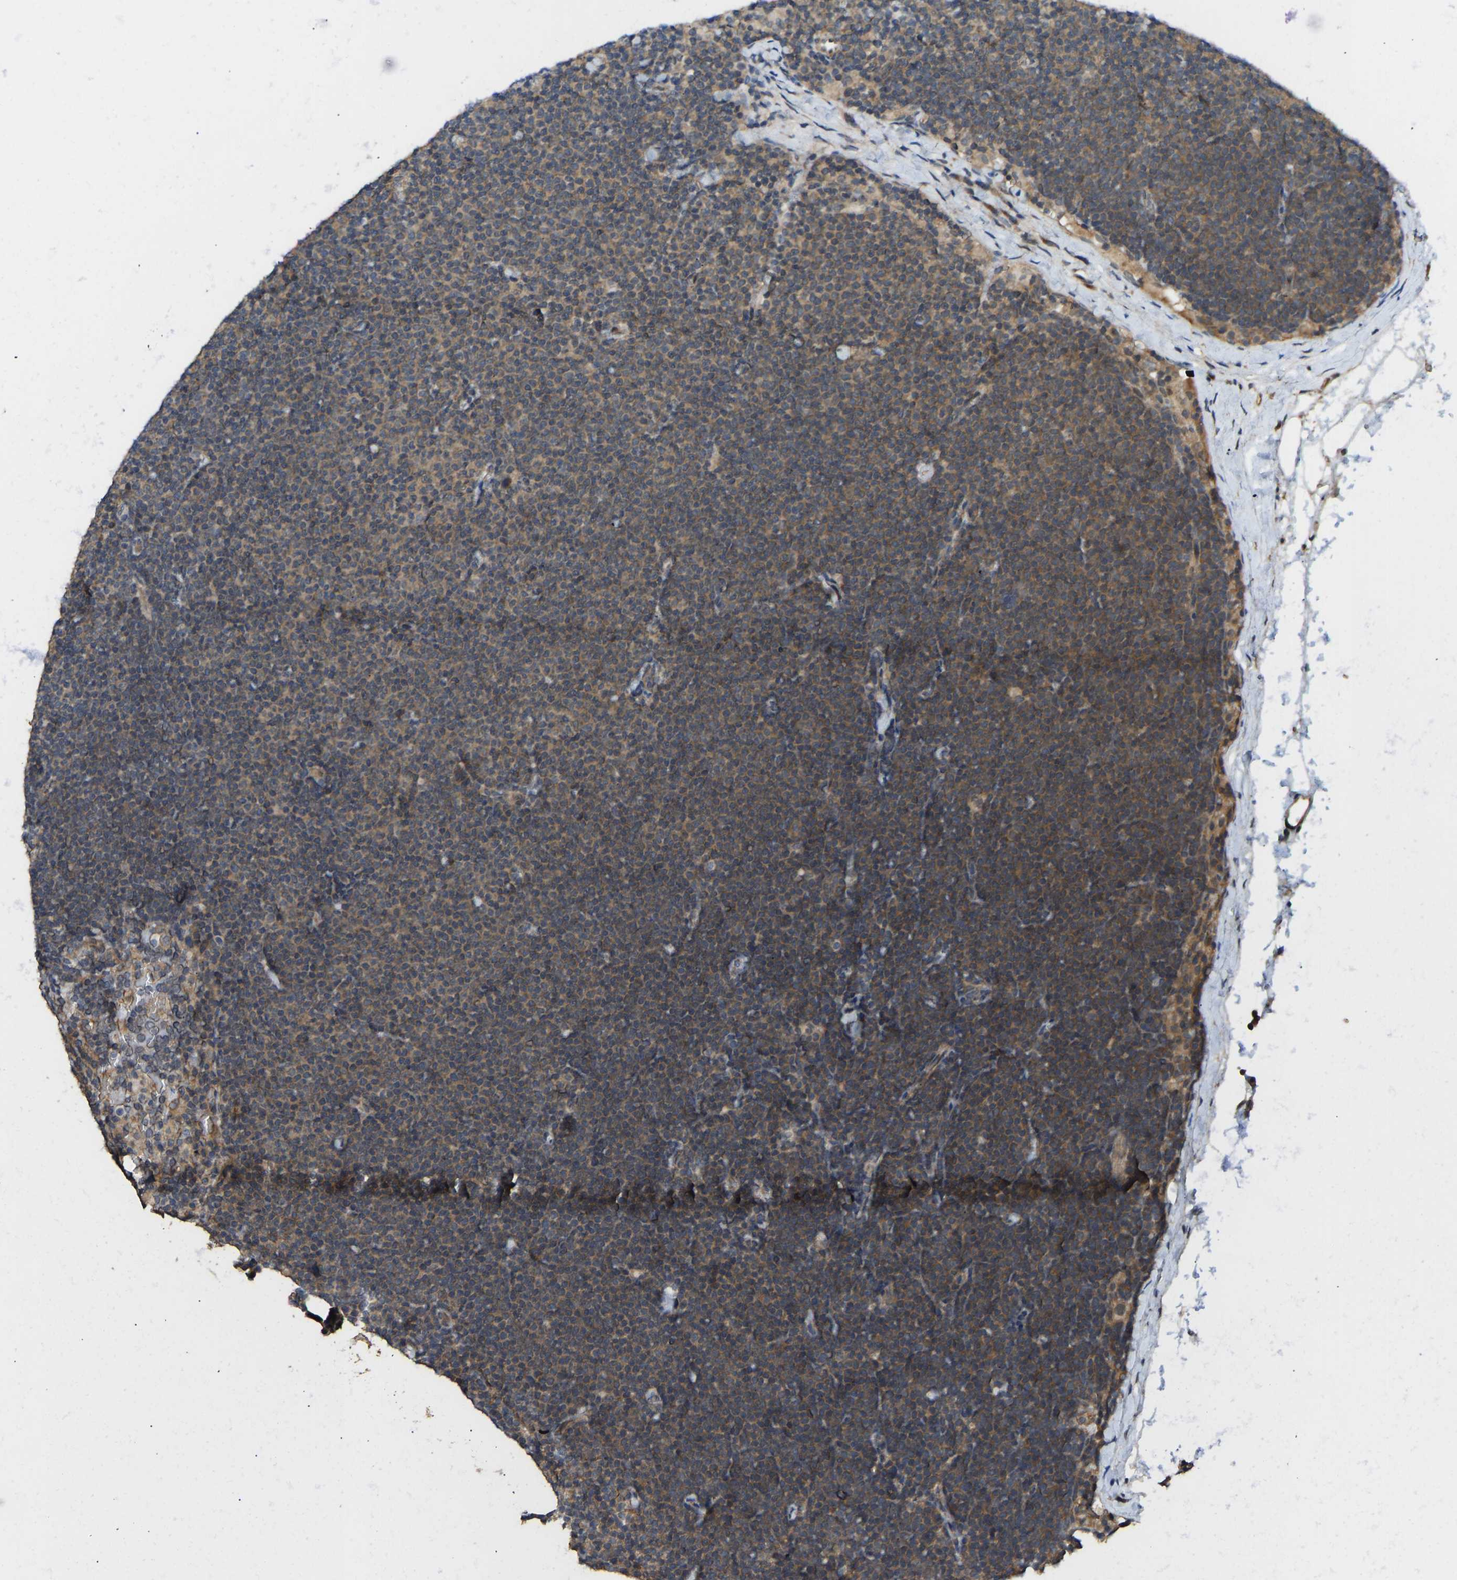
{"staining": {"intensity": "moderate", "quantity": ">75%", "location": "cytoplasmic/membranous"}, "tissue": "lymphoma", "cell_type": "Tumor cells", "image_type": "cancer", "snomed": [{"axis": "morphology", "description": "Malignant lymphoma, non-Hodgkin's type, Low grade"}, {"axis": "topography", "description": "Lymph node"}], "caption": "Protein expression analysis of lymphoma shows moderate cytoplasmic/membranous expression in about >75% of tumor cells.", "gene": "NDRG3", "patient": {"sex": "female", "age": 53}}